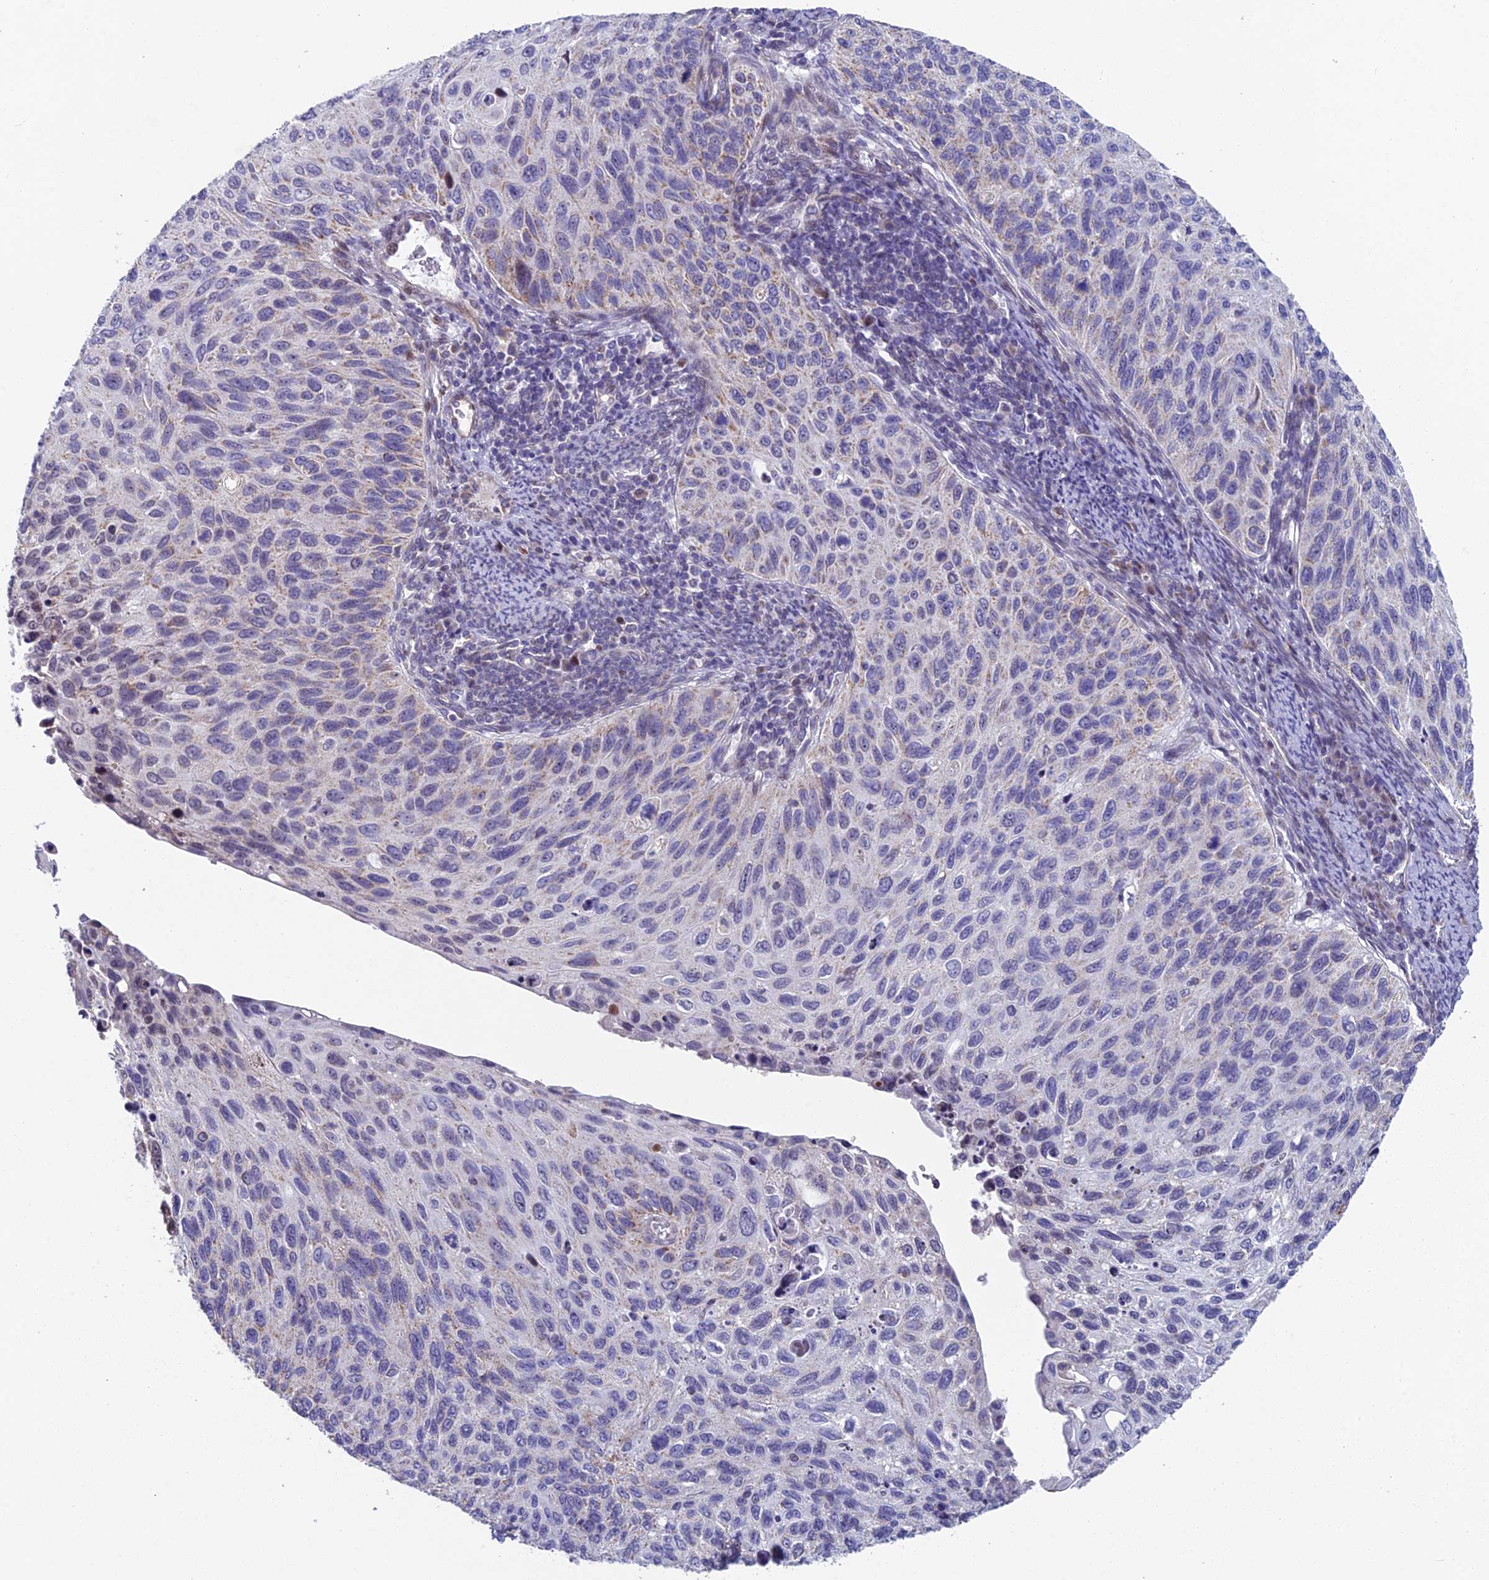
{"staining": {"intensity": "negative", "quantity": "none", "location": "none"}, "tissue": "cervical cancer", "cell_type": "Tumor cells", "image_type": "cancer", "snomed": [{"axis": "morphology", "description": "Squamous cell carcinoma, NOS"}, {"axis": "topography", "description": "Cervix"}], "caption": "Cervical squamous cell carcinoma stained for a protein using immunohistochemistry (IHC) shows no staining tumor cells.", "gene": "XKR9", "patient": {"sex": "female", "age": 70}}